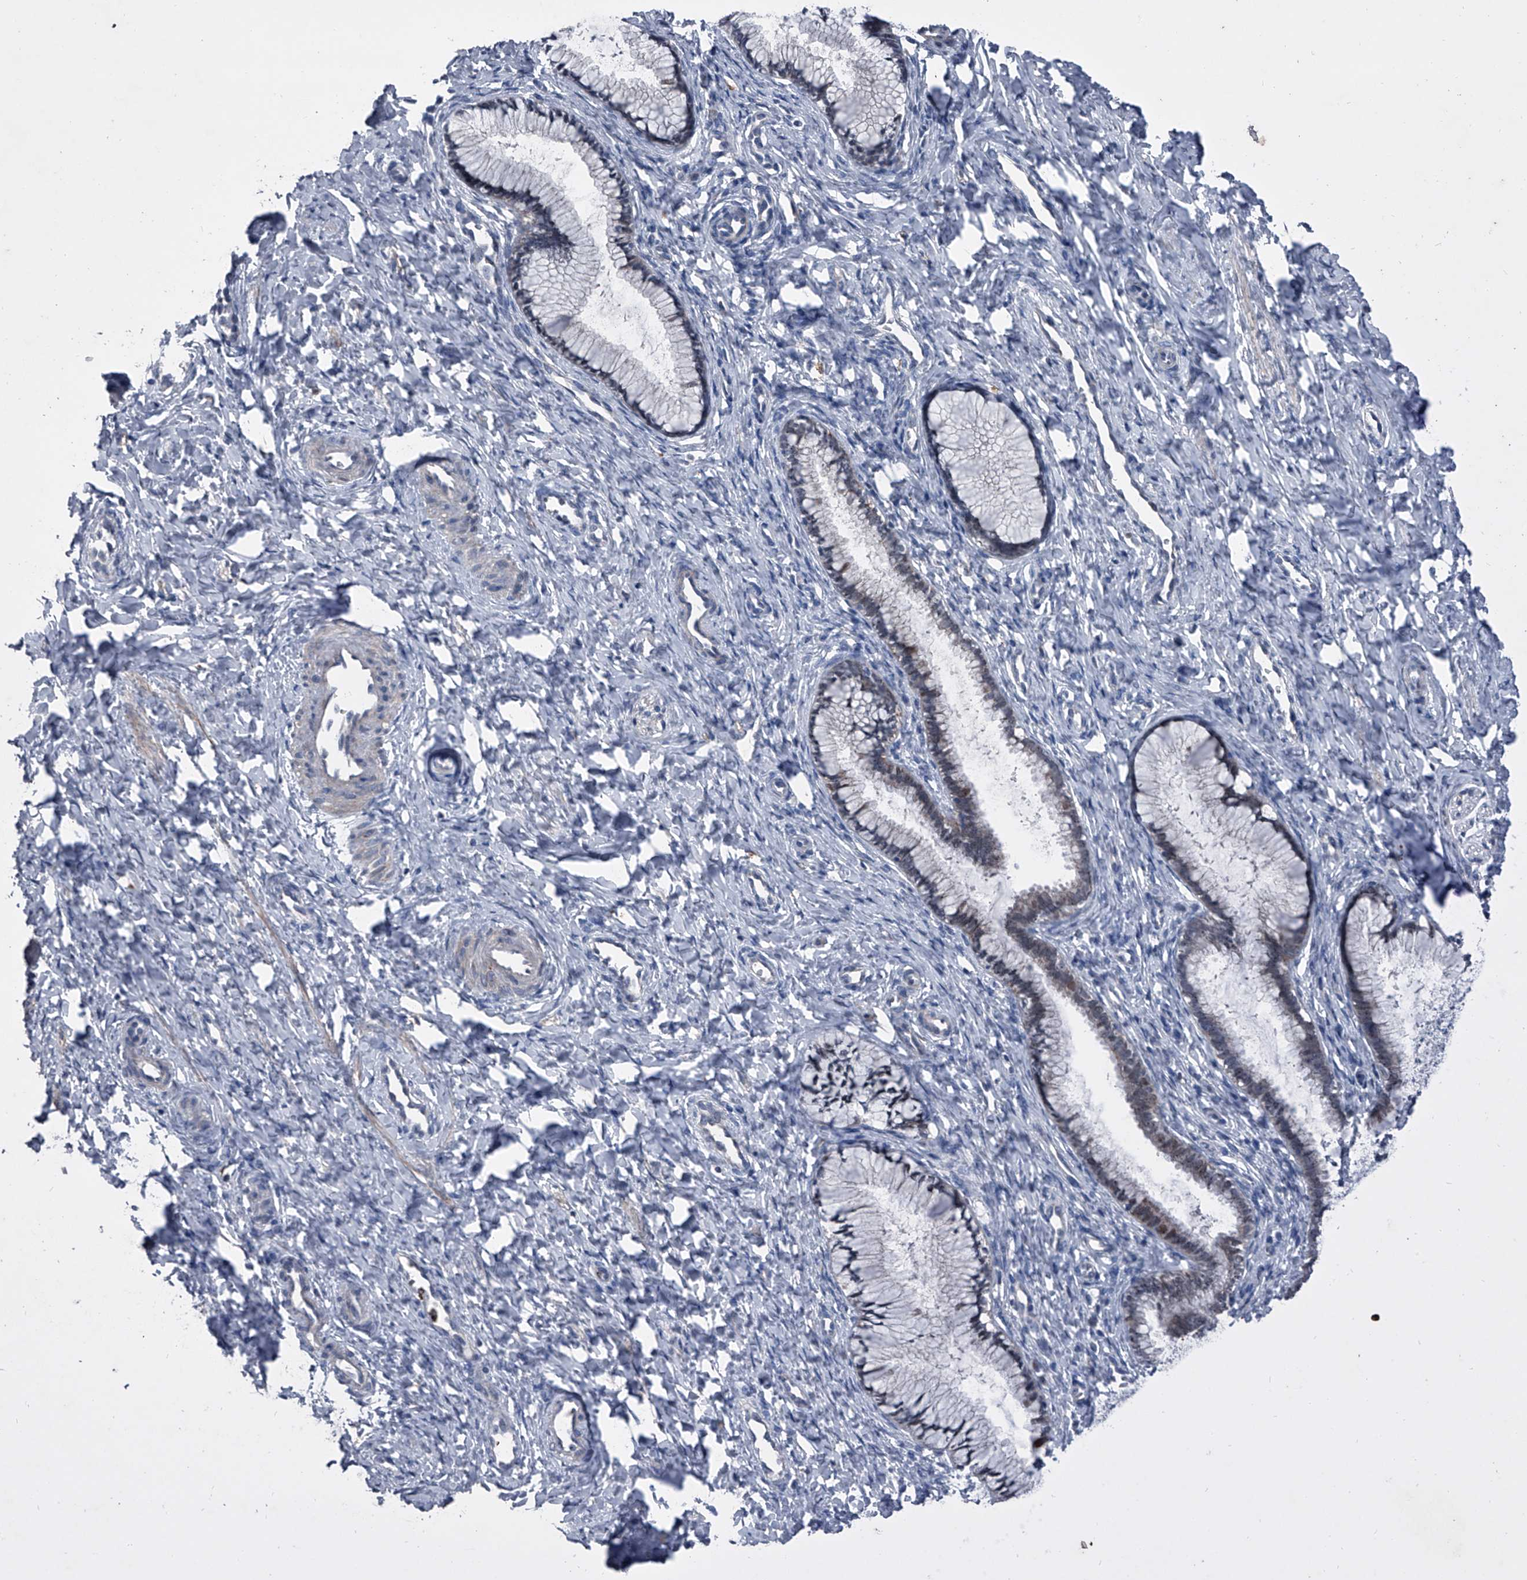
{"staining": {"intensity": "negative", "quantity": "none", "location": "none"}, "tissue": "cervix", "cell_type": "Glandular cells", "image_type": "normal", "snomed": [{"axis": "morphology", "description": "Normal tissue, NOS"}, {"axis": "topography", "description": "Cervix"}], "caption": "High power microscopy photomicrograph of an IHC photomicrograph of unremarkable cervix, revealing no significant positivity in glandular cells. The staining is performed using DAB brown chromogen with nuclei counter-stained in using hematoxylin.", "gene": "CEP85L", "patient": {"sex": "female", "age": 27}}